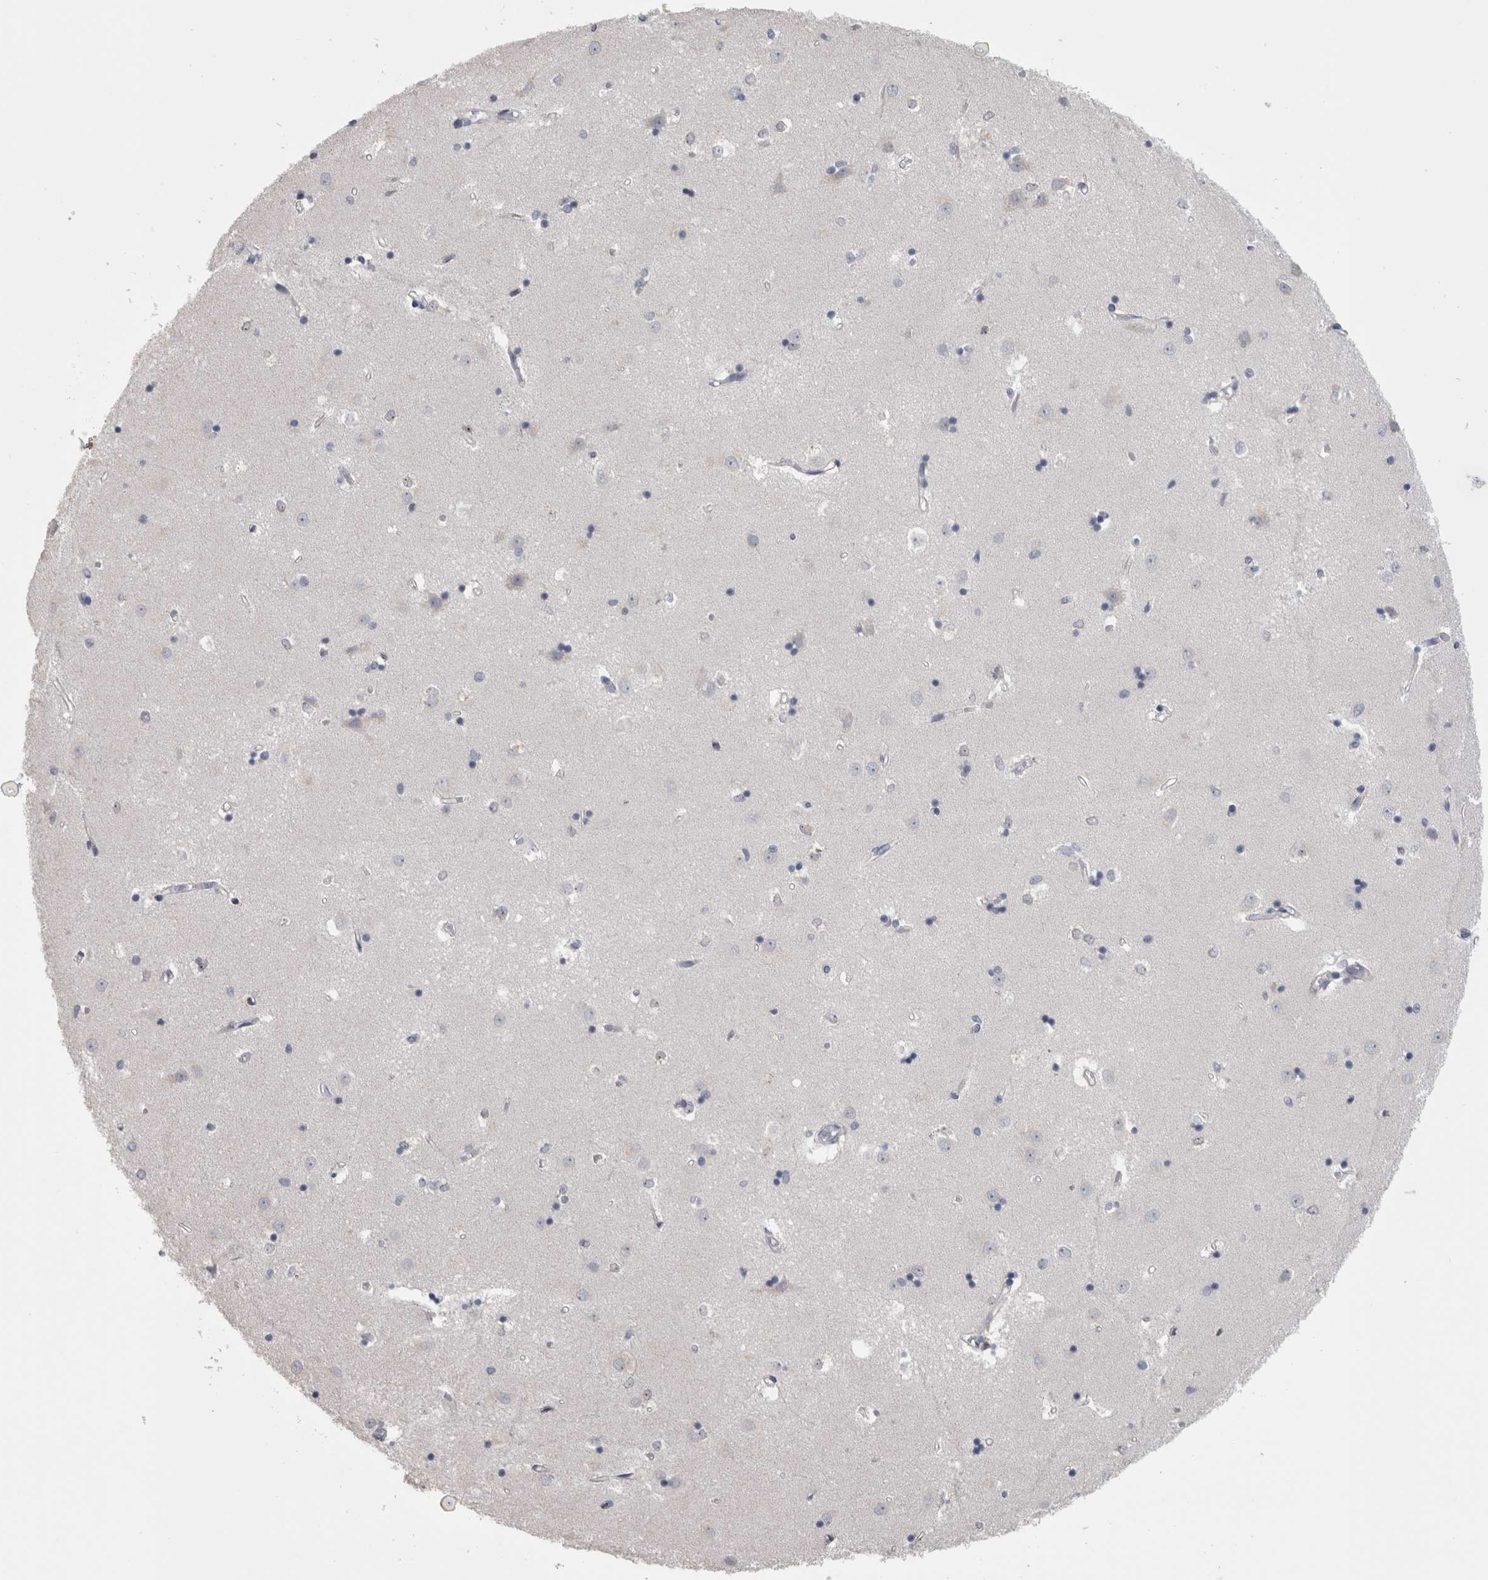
{"staining": {"intensity": "negative", "quantity": "none", "location": "none"}, "tissue": "caudate", "cell_type": "Glial cells", "image_type": "normal", "snomed": [{"axis": "morphology", "description": "Normal tissue, NOS"}, {"axis": "topography", "description": "Lateral ventricle wall"}], "caption": "Protein analysis of normal caudate reveals no significant expression in glial cells.", "gene": "IL33", "patient": {"sex": "male", "age": 45}}